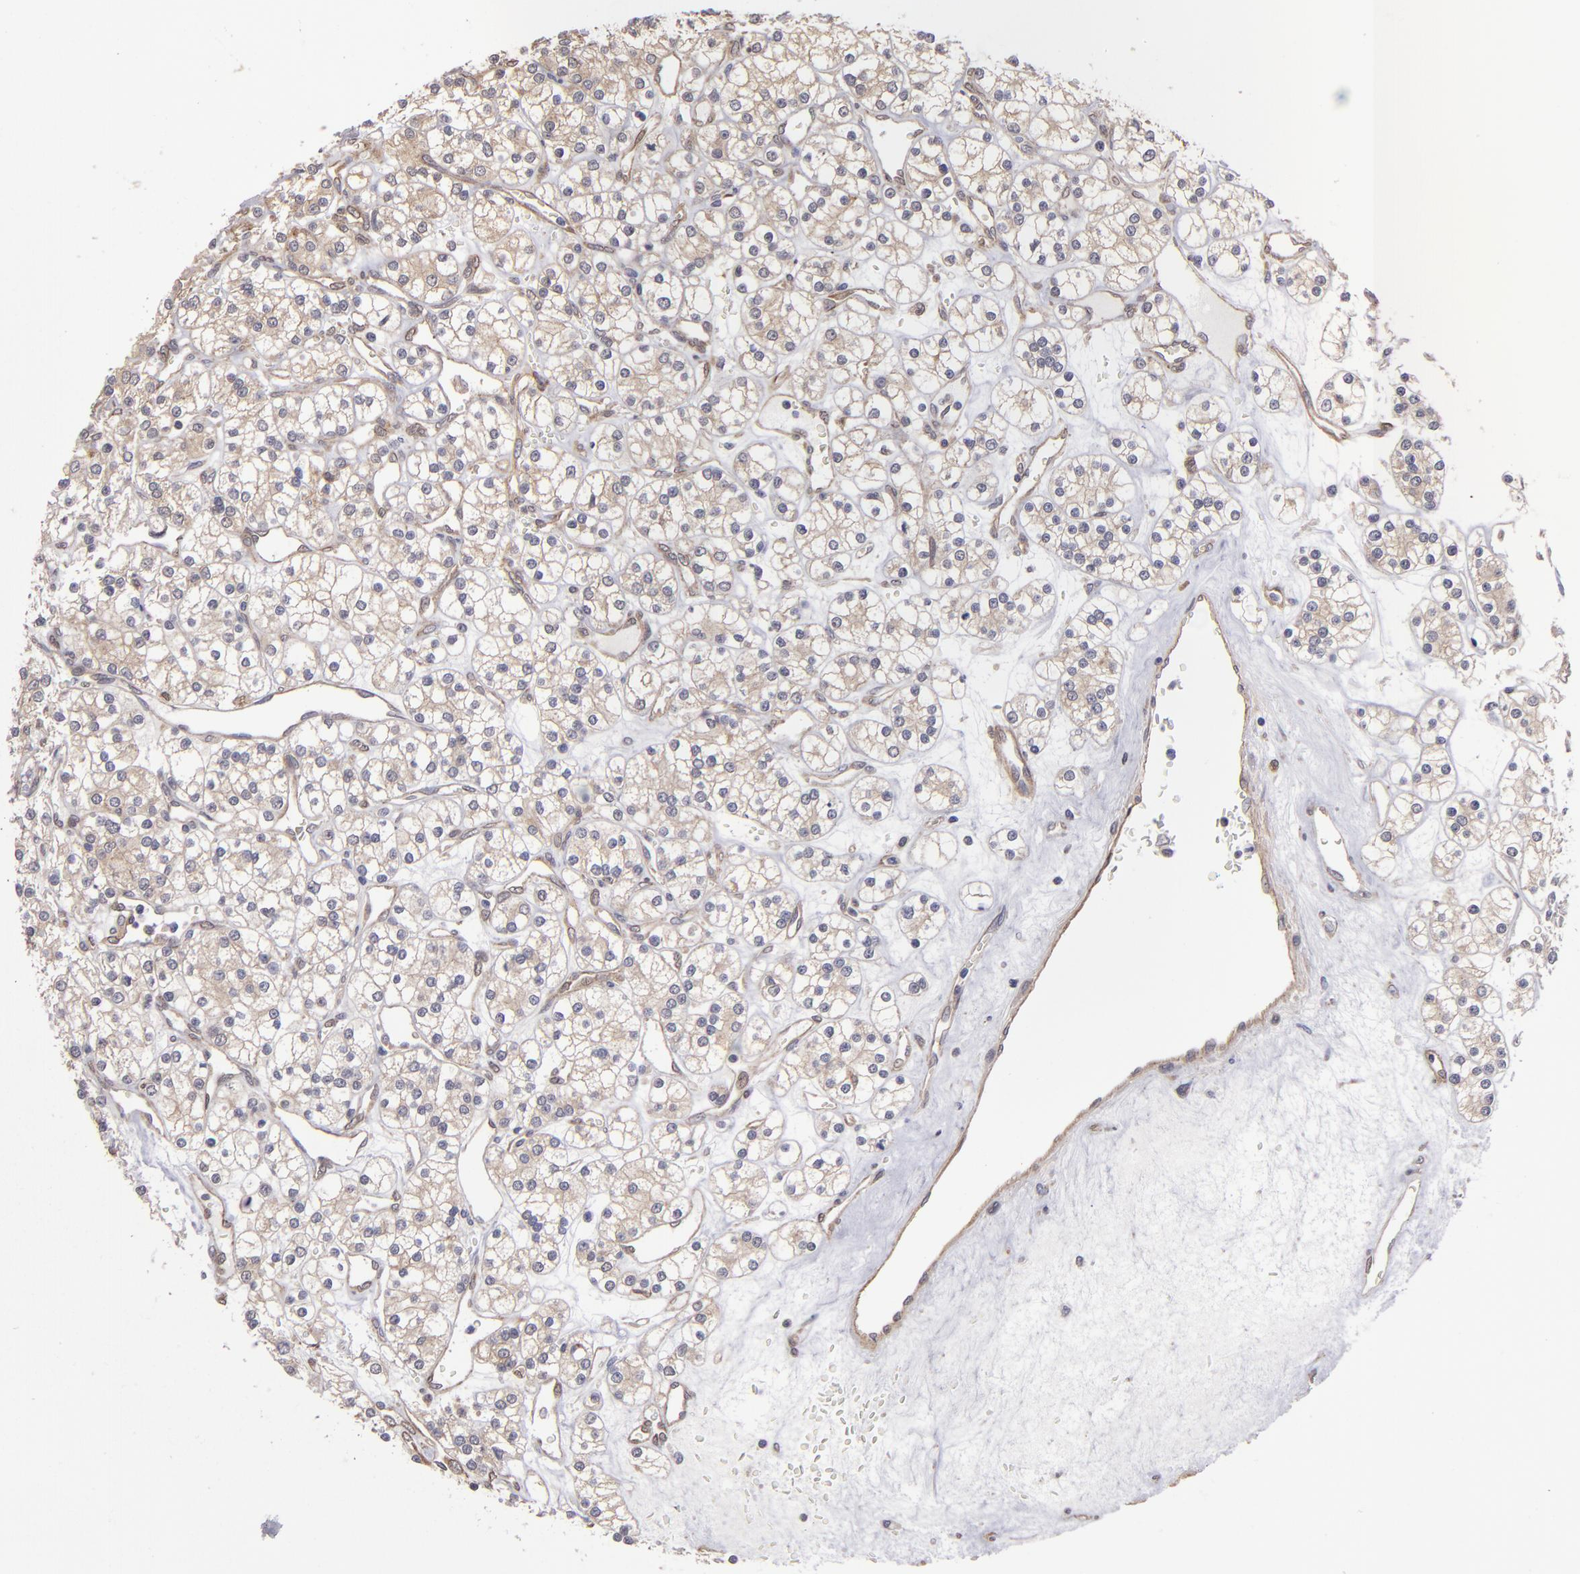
{"staining": {"intensity": "weak", "quantity": "25%-75%", "location": "cytoplasmic/membranous"}, "tissue": "renal cancer", "cell_type": "Tumor cells", "image_type": "cancer", "snomed": [{"axis": "morphology", "description": "Adenocarcinoma, NOS"}, {"axis": "topography", "description": "Kidney"}], "caption": "This photomicrograph shows renal cancer stained with immunohistochemistry (IHC) to label a protein in brown. The cytoplasmic/membranous of tumor cells show weak positivity for the protein. Nuclei are counter-stained blue.", "gene": "NDRG2", "patient": {"sex": "female", "age": 62}}